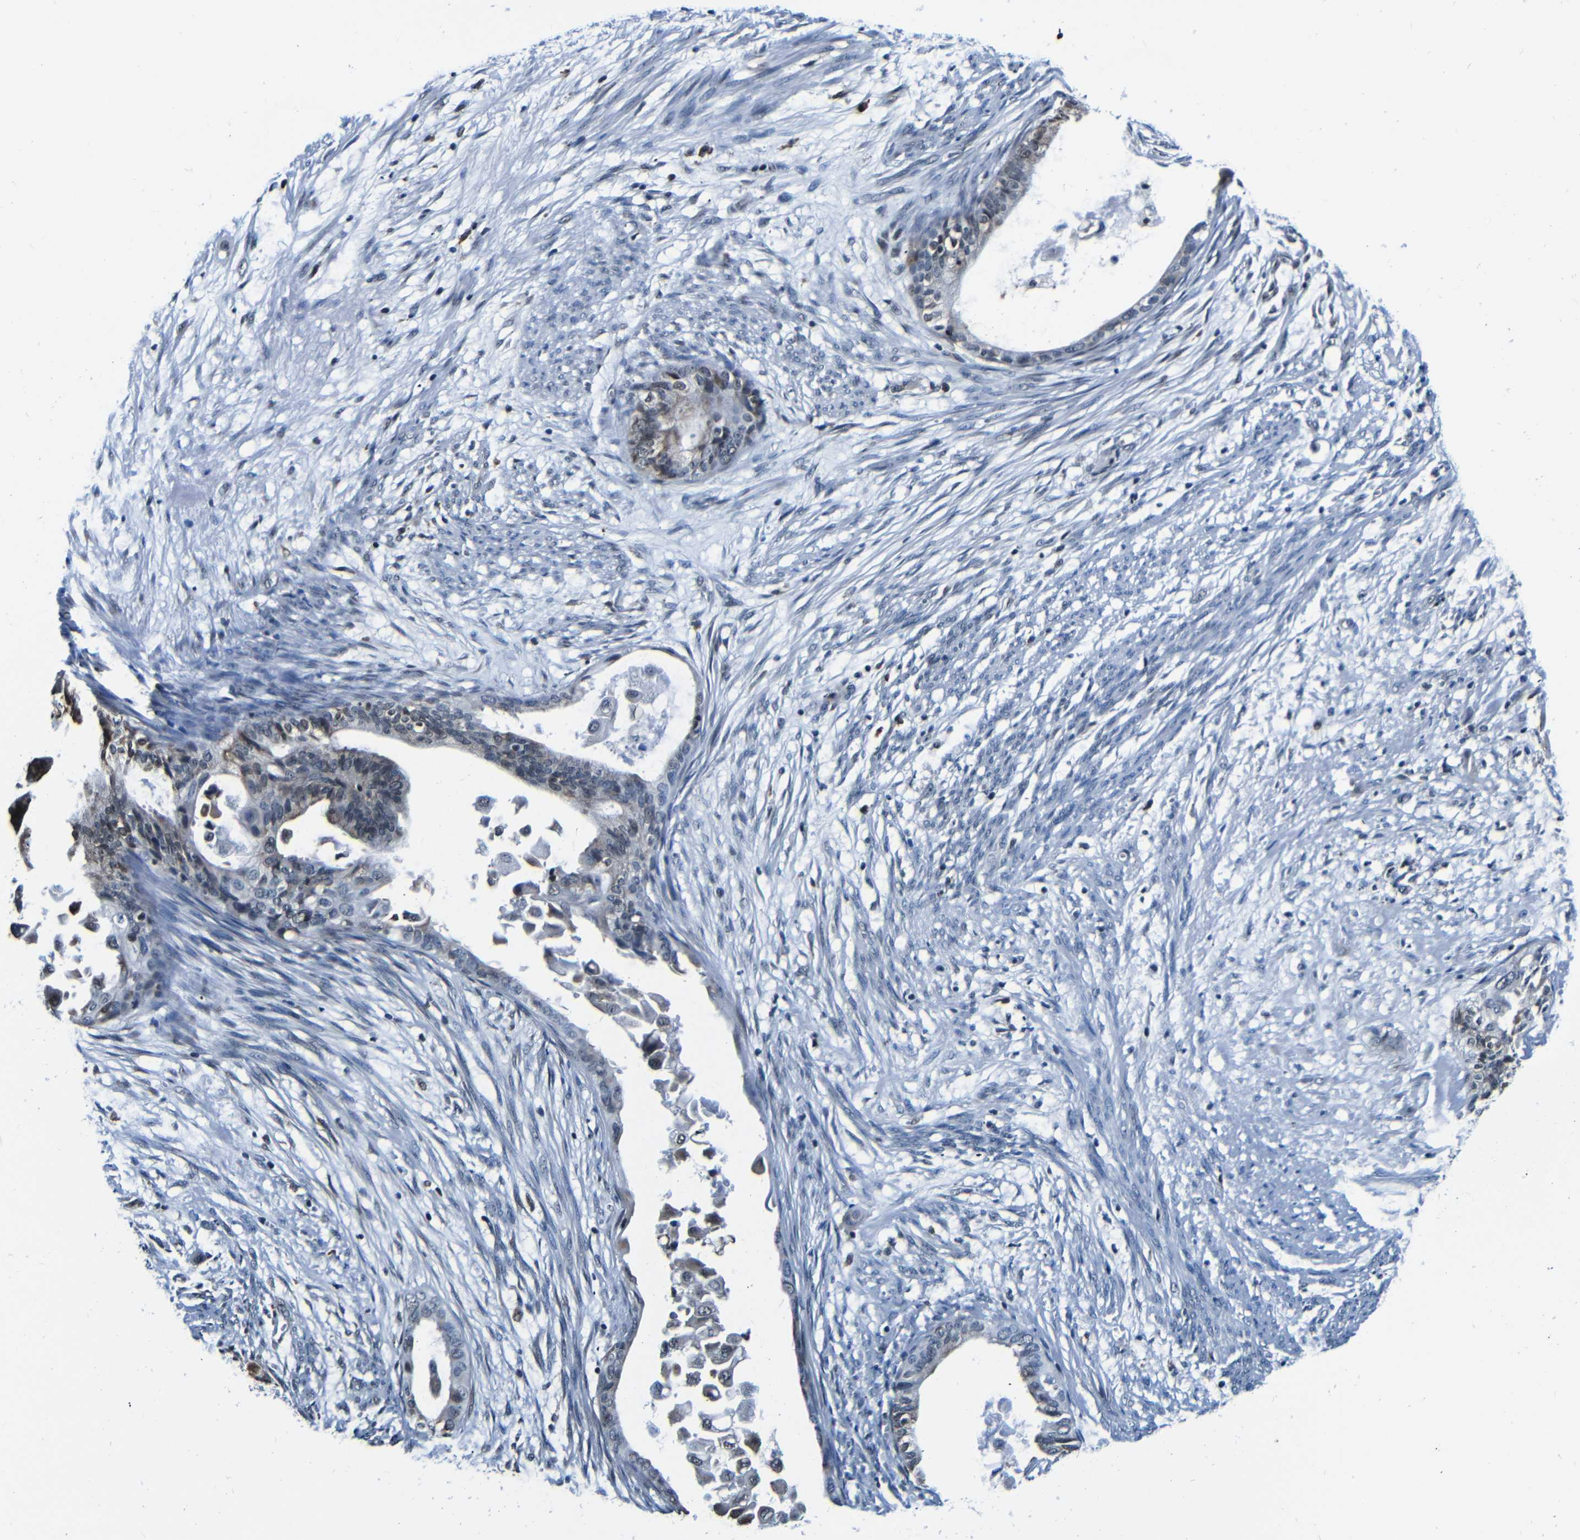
{"staining": {"intensity": "negative", "quantity": "none", "location": "none"}, "tissue": "cervical cancer", "cell_type": "Tumor cells", "image_type": "cancer", "snomed": [{"axis": "morphology", "description": "Normal tissue, NOS"}, {"axis": "morphology", "description": "Adenocarcinoma, NOS"}, {"axis": "topography", "description": "Cervix"}, {"axis": "topography", "description": "Endometrium"}], "caption": "Cervical adenocarcinoma was stained to show a protein in brown. There is no significant expression in tumor cells.", "gene": "NCBP3", "patient": {"sex": "female", "age": 86}}